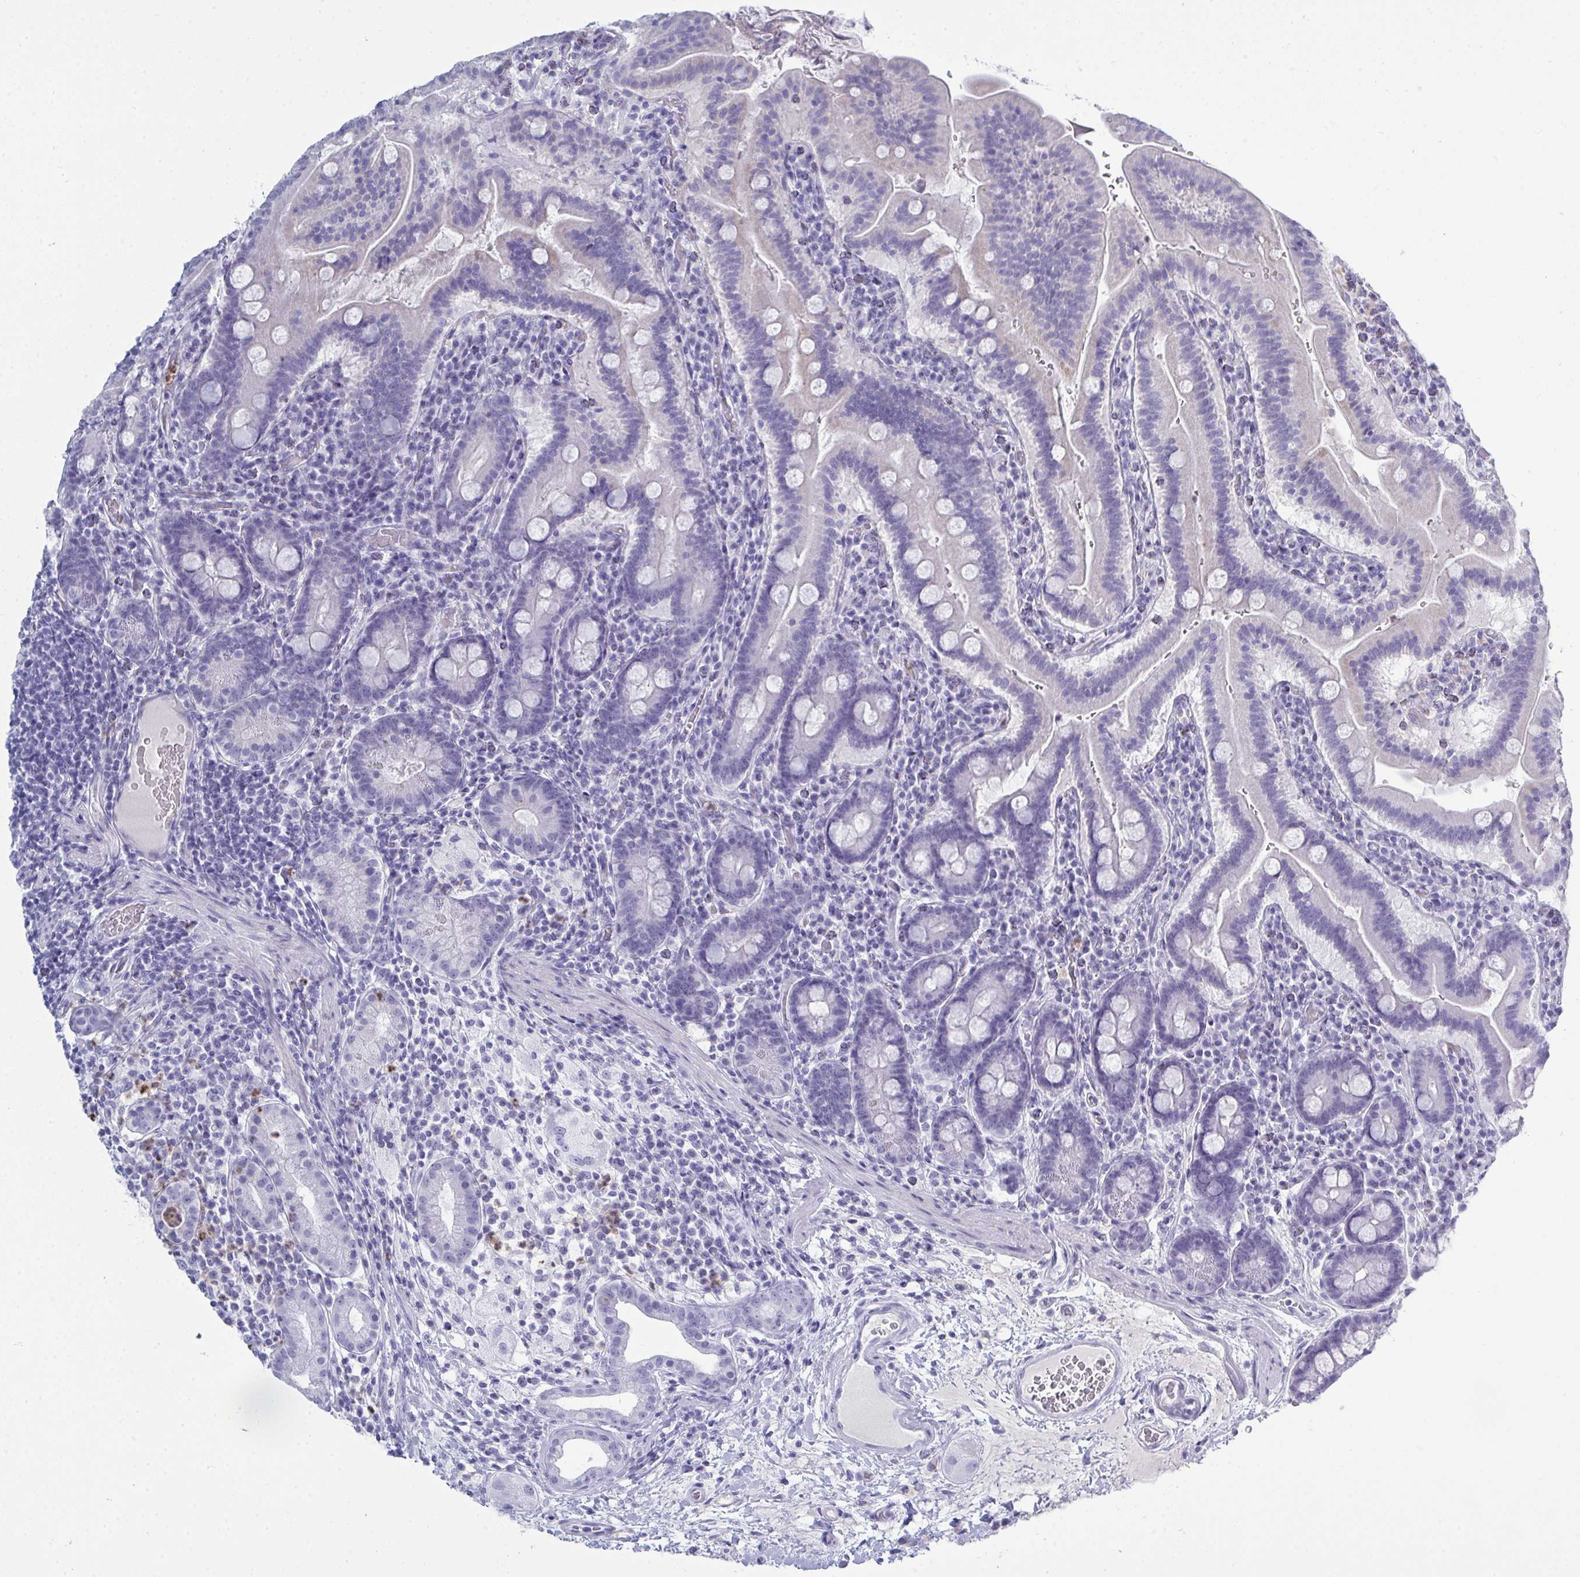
{"staining": {"intensity": "negative", "quantity": "none", "location": "none"}, "tissue": "small intestine", "cell_type": "Glandular cells", "image_type": "normal", "snomed": [{"axis": "morphology", "description": "Normal tissue, NOS"}, {"axis": "topography", "description": "Small intestine"}], "caption": "Immunohistochemistry (IHC) image of benign small intestine: small intestine stained with DAB (3,3'-diaminobenzidine) demonstrates no significant protein expression in glandular cells.", "gene": "SERPINB10", "patient": {"sex": "male", "age": 26}}